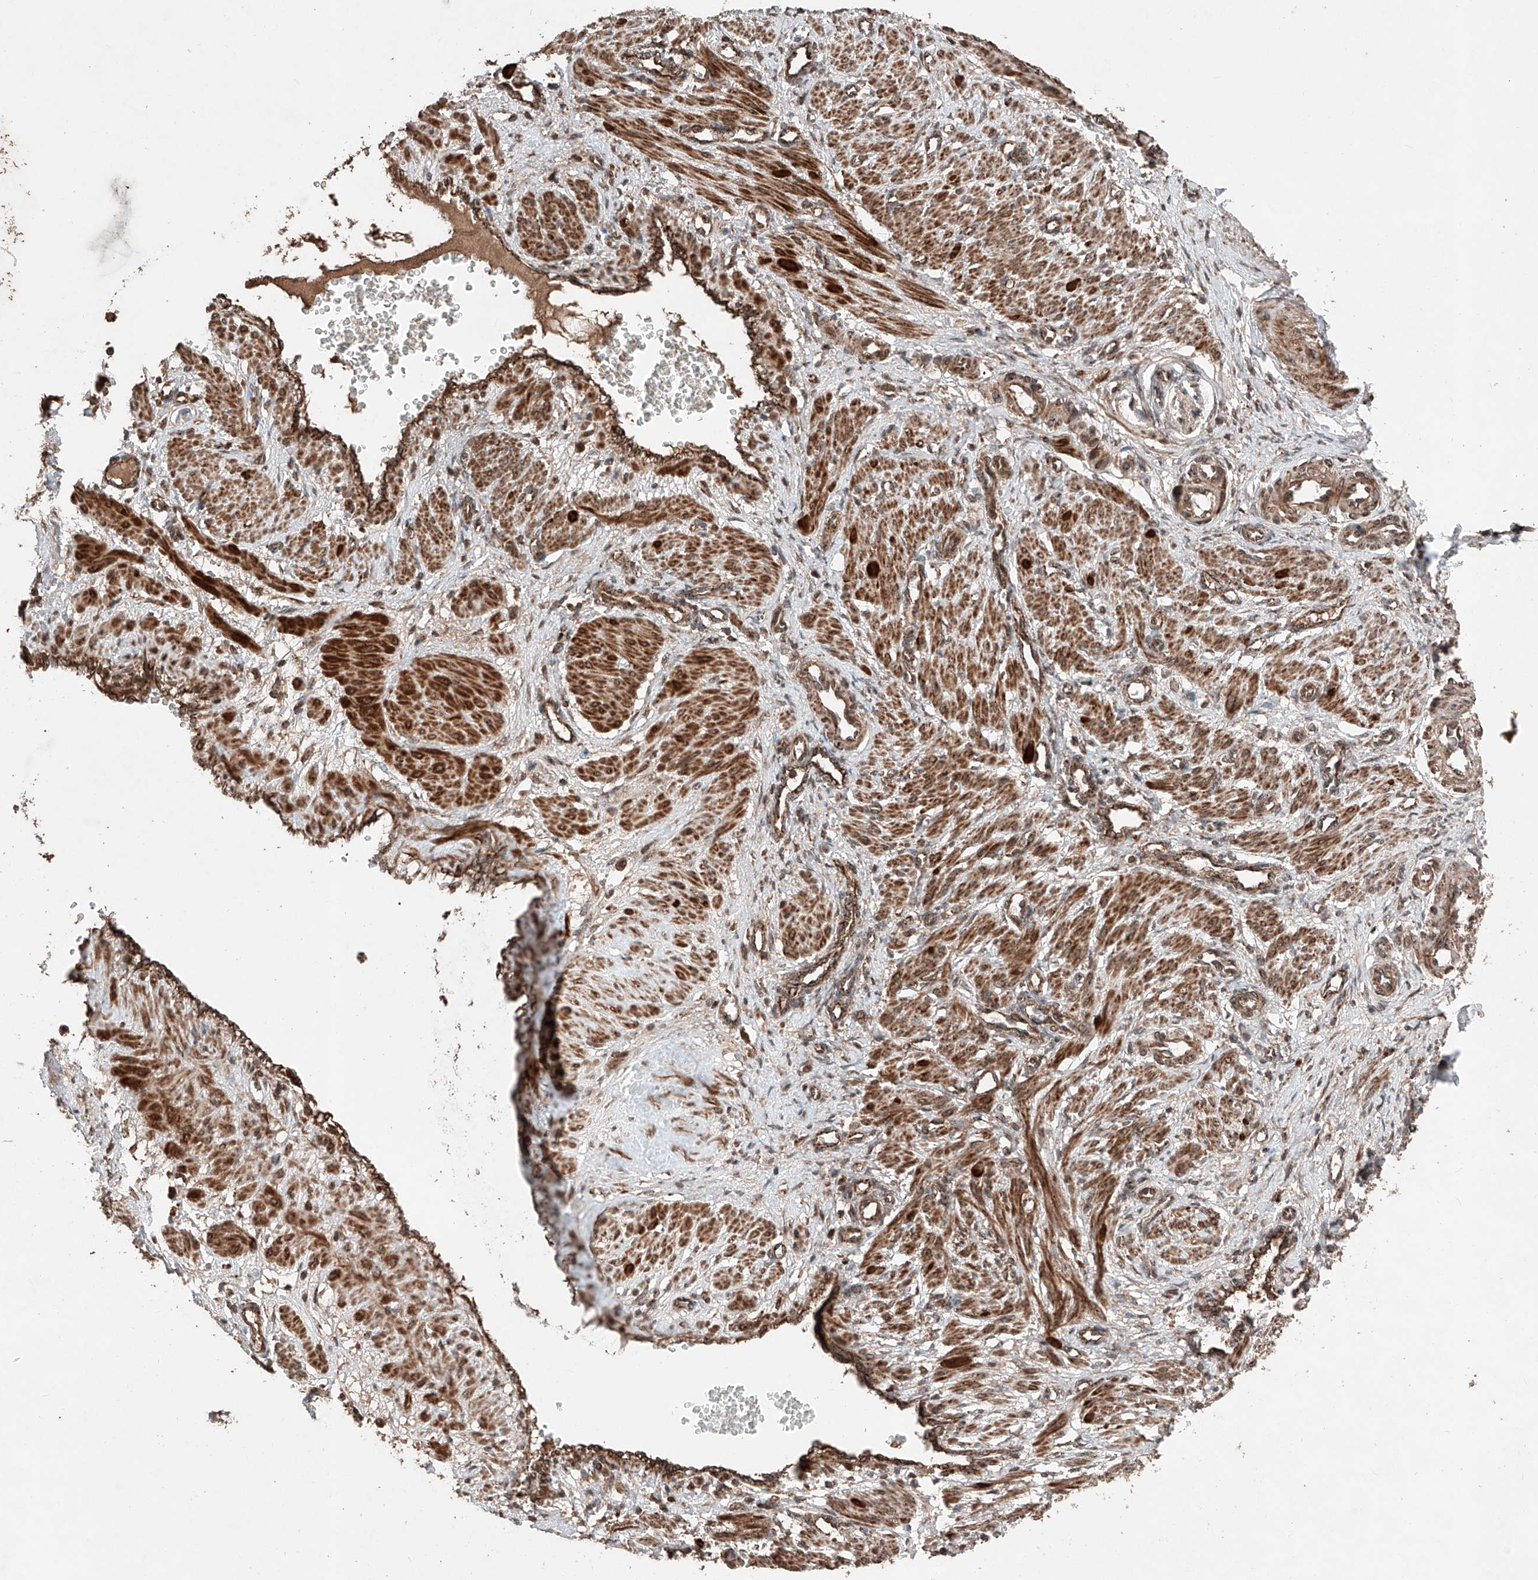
{"staining": {"intensity": "strong", "quantity": ">75%", "location": "cytoplasmic/membranous"}, "tissue": "smooth muscle", "cell_type": "Smooth muscle cells", "image_type": "normal", "snomed": [{"axis": "morphology", "description": "Normal tissue, NOS"}, {"axis": "topography", "description": "Endometrium"}], "caption": "The immunohistochemical stain labels strong cytoplasmic/membranous positivity in smooth muscle cells of unremarkable smooth muscle. (DAB (3,3'-diaminobenzidine) IHC, brown staining for protein, blue staining for nuclei).", "gene": "ZSCAN29", "patient": {"sex": "female", "age": 33}}